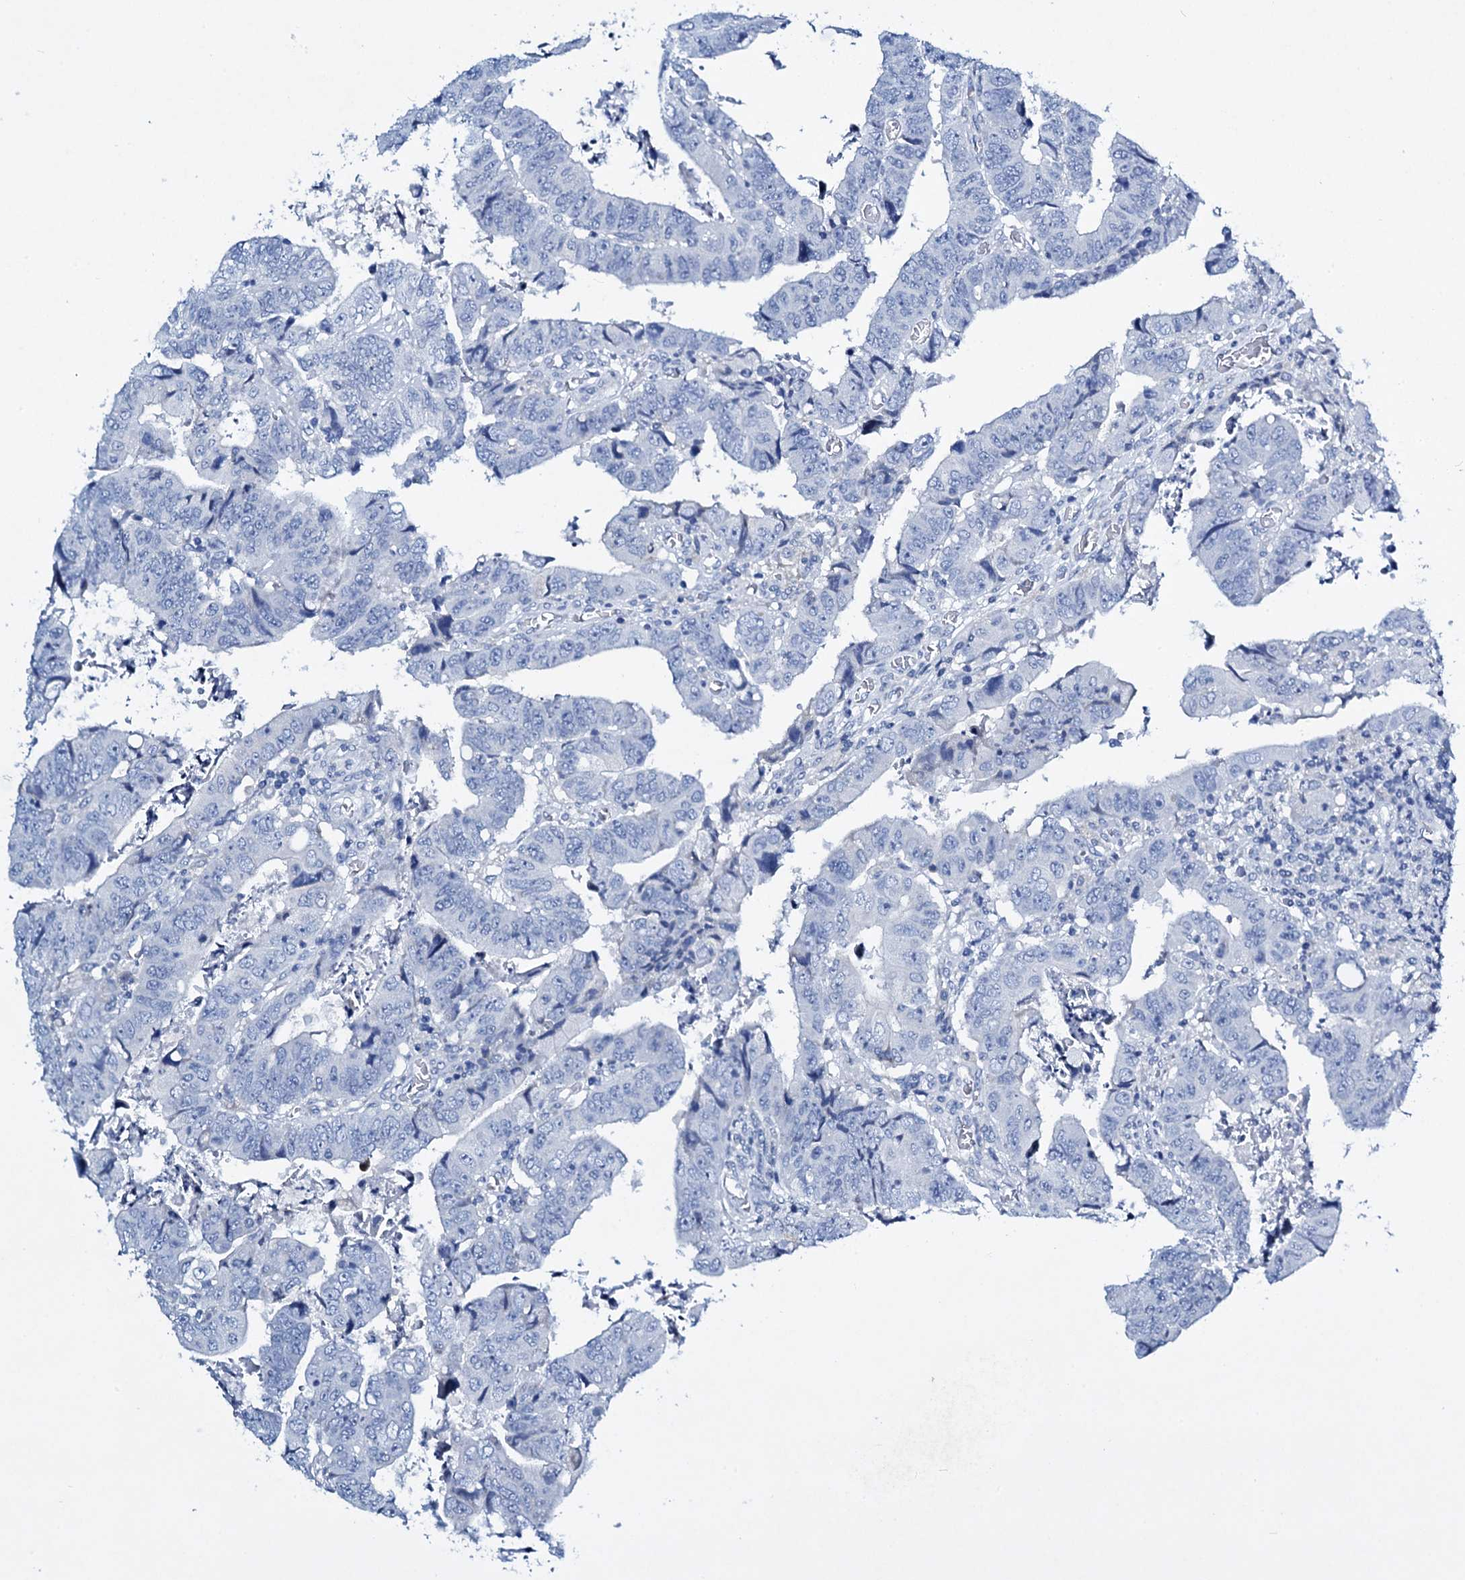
{"staining": {"intensity": "negative", "quantity": "none", "location": "none"}, "tissue": "colorectal cancer", "cell_type": "Tumor cells", "image_type": "cancer", "snomed": [{"axis": "morphology", "description": "Normal tissue, NOS"}, {"axis": "morphology", "description": "Adenocarcinoma, NOS"}, {"axis": "topography", "description": "Rectum"}], "caption": "Colorectal cancer (adenocarcinoma) was stained to show a protein in brown. There is no significant positivity in tumor cells. (DAB IHC with hematoxylin counter stain).", "gene": "TPGS2", "patient": {"sex": "female", "age": 65}}